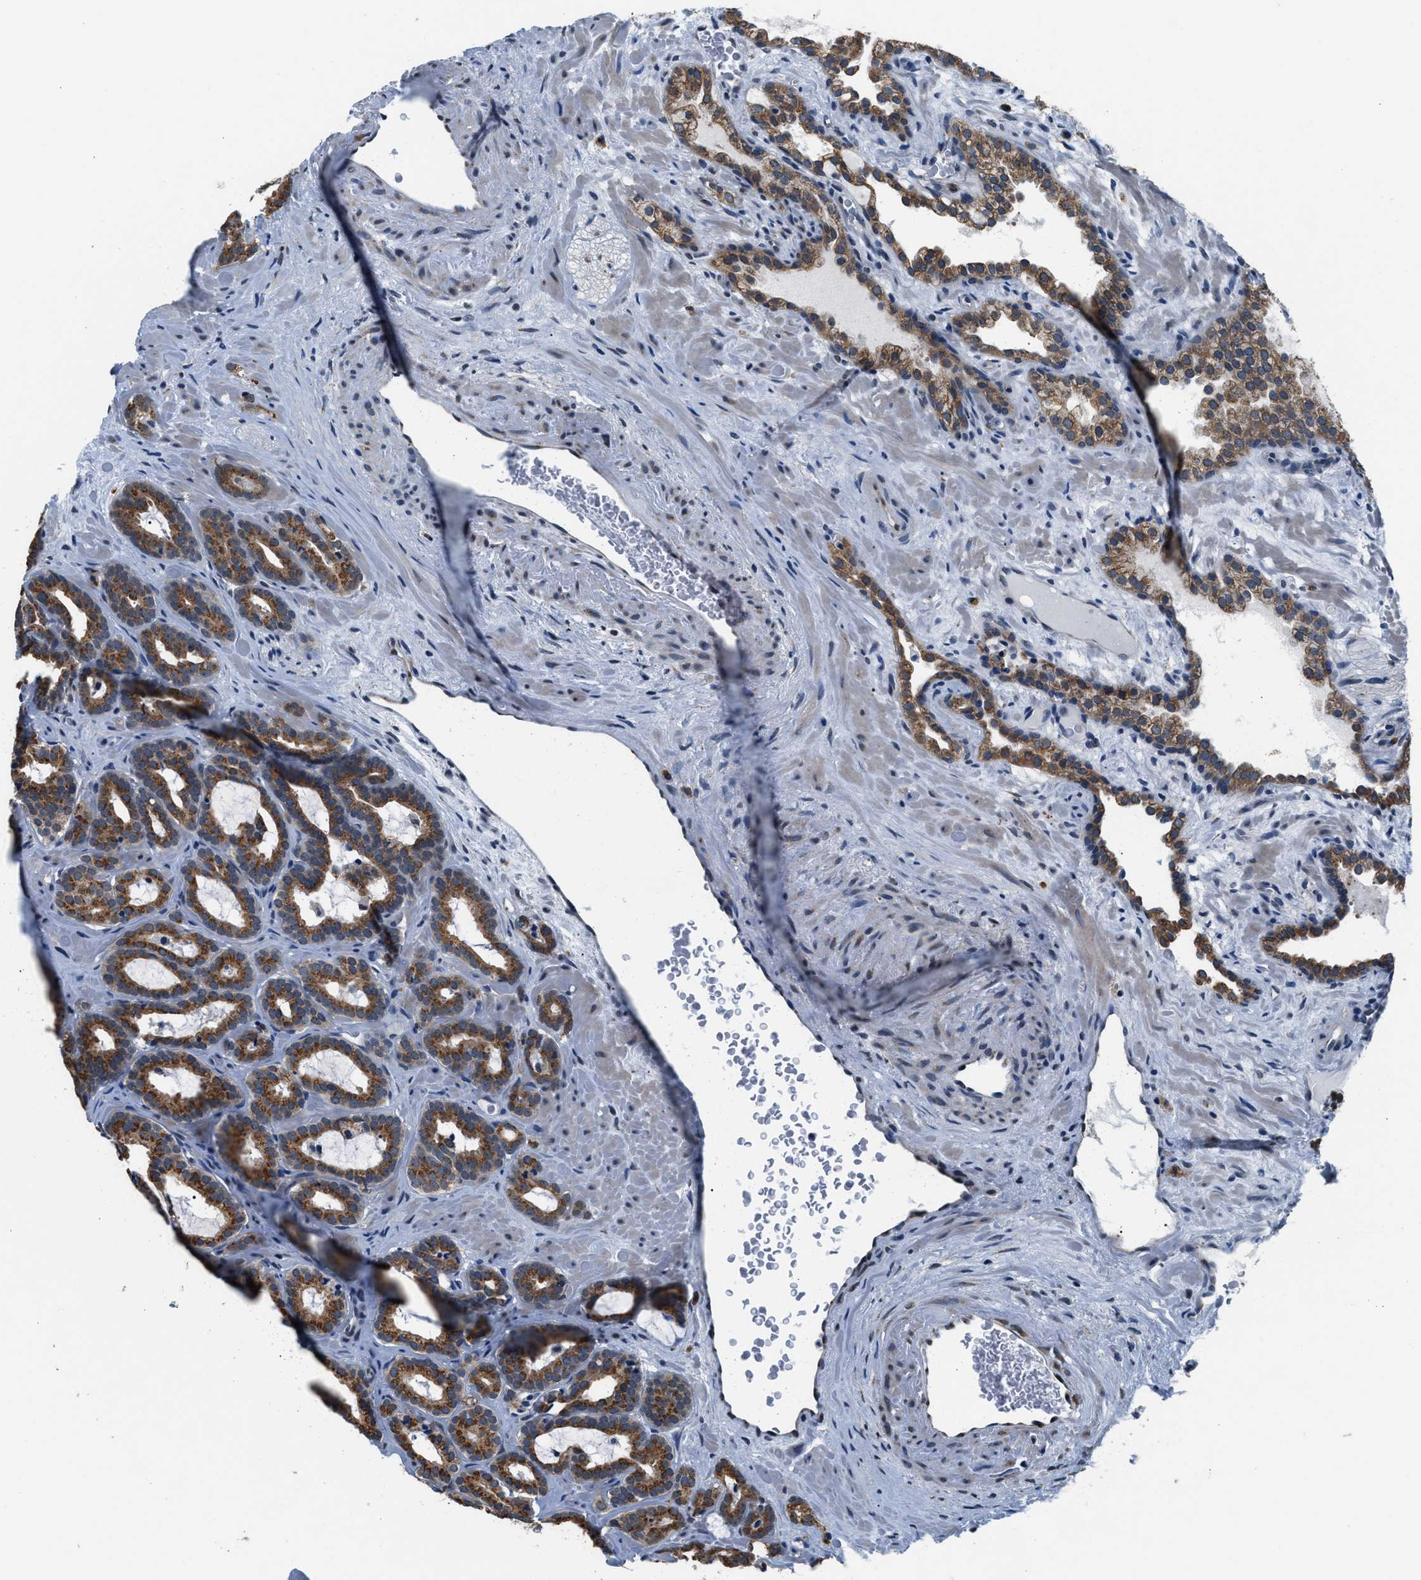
{"staining": {"intensity": "moderate", "quantity": ">75%", "location": "cytoplasmic/membranous"}, "tissue": "prostate cancer", "cell_type": "Tumor cells", "image_type": "cancer", "snomed": [{"axis": "morphology", "description": "Adenocarcinoma, Low grade"}, {"axis": "topography", "description": "Prostate"}], "caption": "This is a micrograph of immunohistochemistry (IHC) staining of adenocarcinoma (low-grade) (prostate), which shows moderate expression in the cytoplasmic/membranous of tumor cells.", "gene": "KCNMB2", "patient": {"sex": "male", "age": 63}}